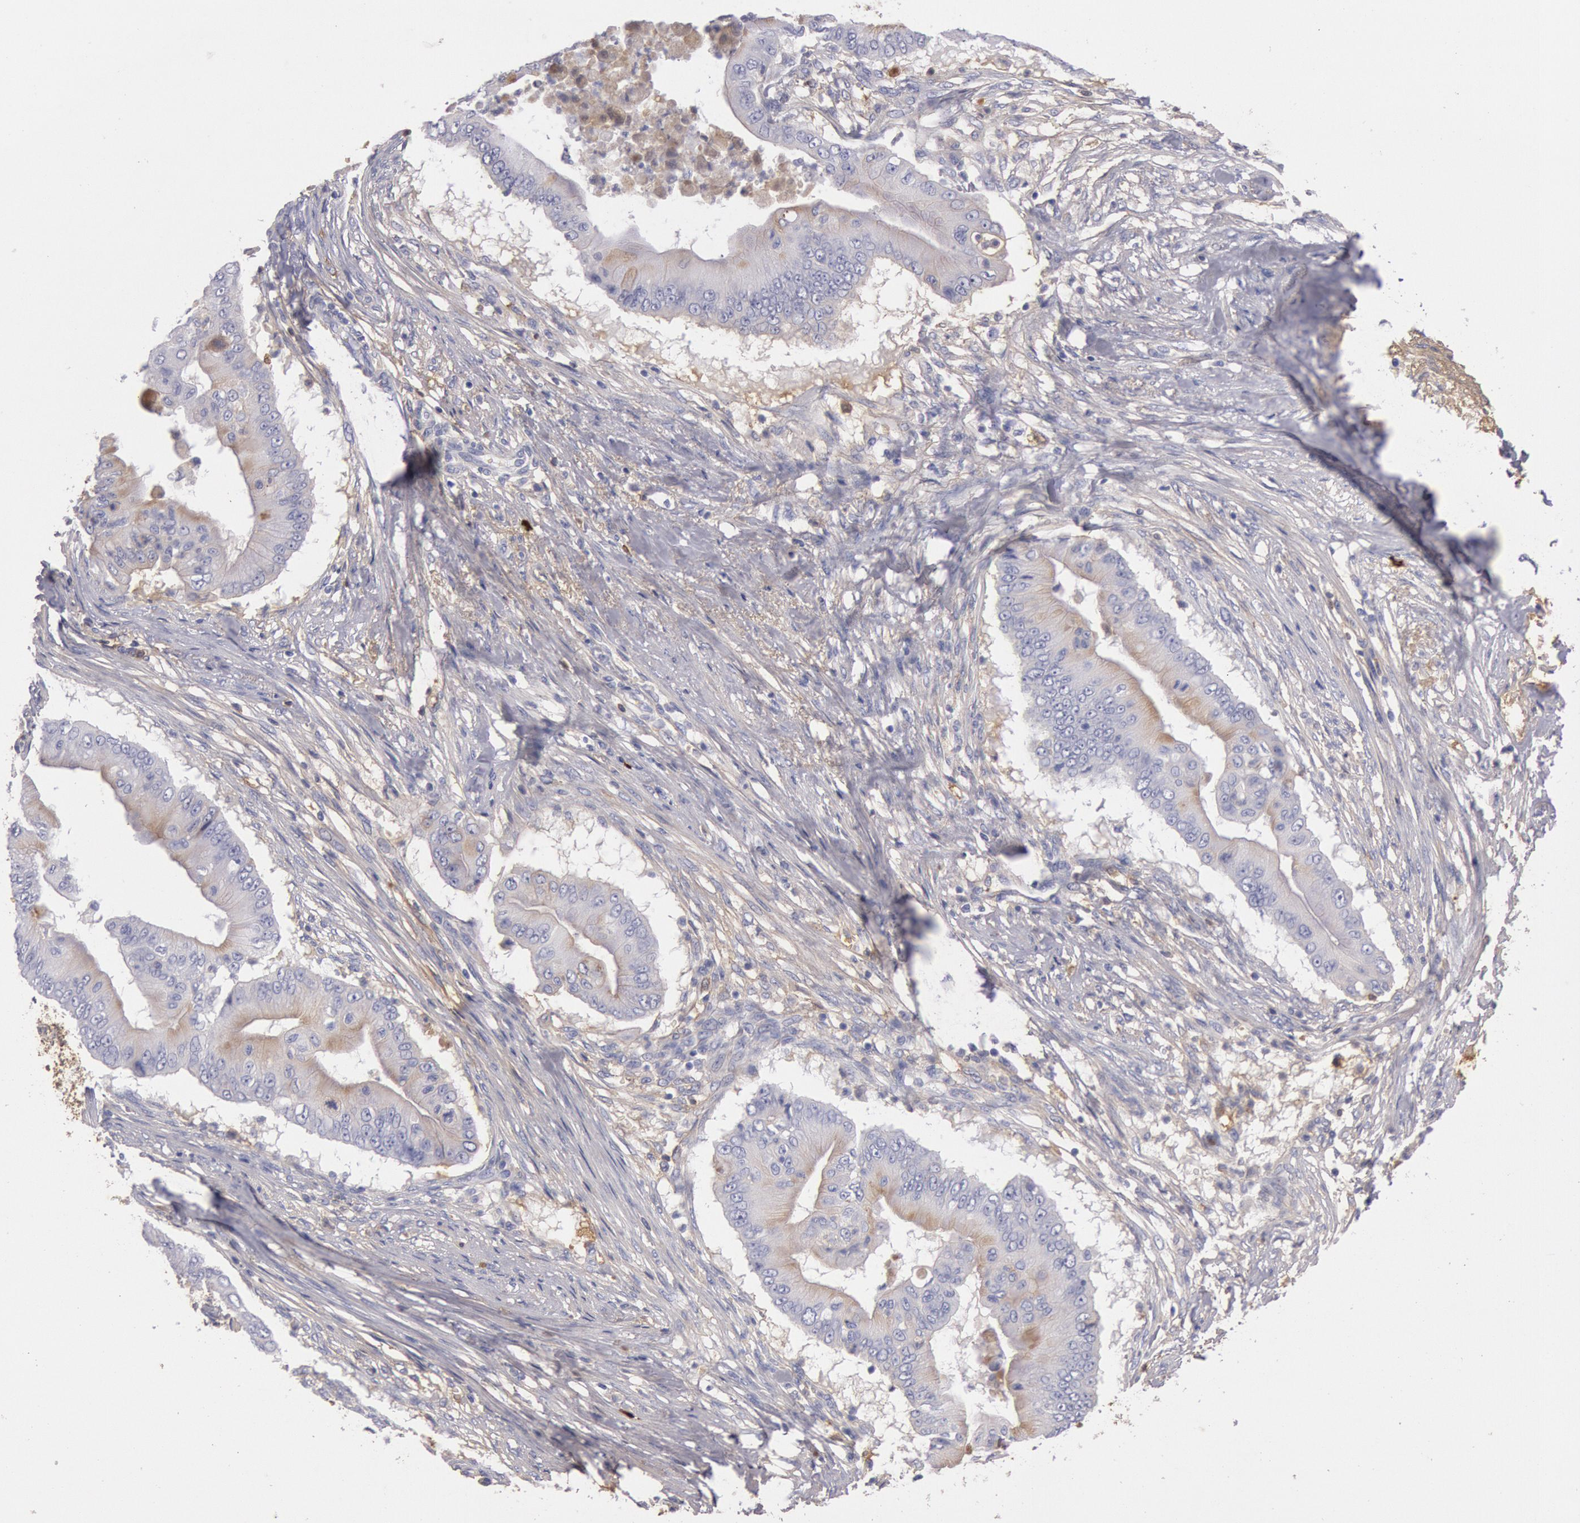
{"staining": {"intensity": "moderate", "quantity": "25%-75%", "location": "cytoplasmic/membranous"}, "tissue": "pancreatic cancer", "cell_type": "Tumor cells", "image_type": "cancer", "snomed": [{"axis": "morphology", "description": "Adenocarcinoma, NOS"}, {"axis": "topography", "description": "Pancreas"}], "caption": "A brown stain shows moderate cytoplasmic/membranous expression of a protein in pancreatic cancer (adenocarcinoma) tumor cells.", "gene": "IGHA1", "patient": {"sex": "male", "age": 62}}